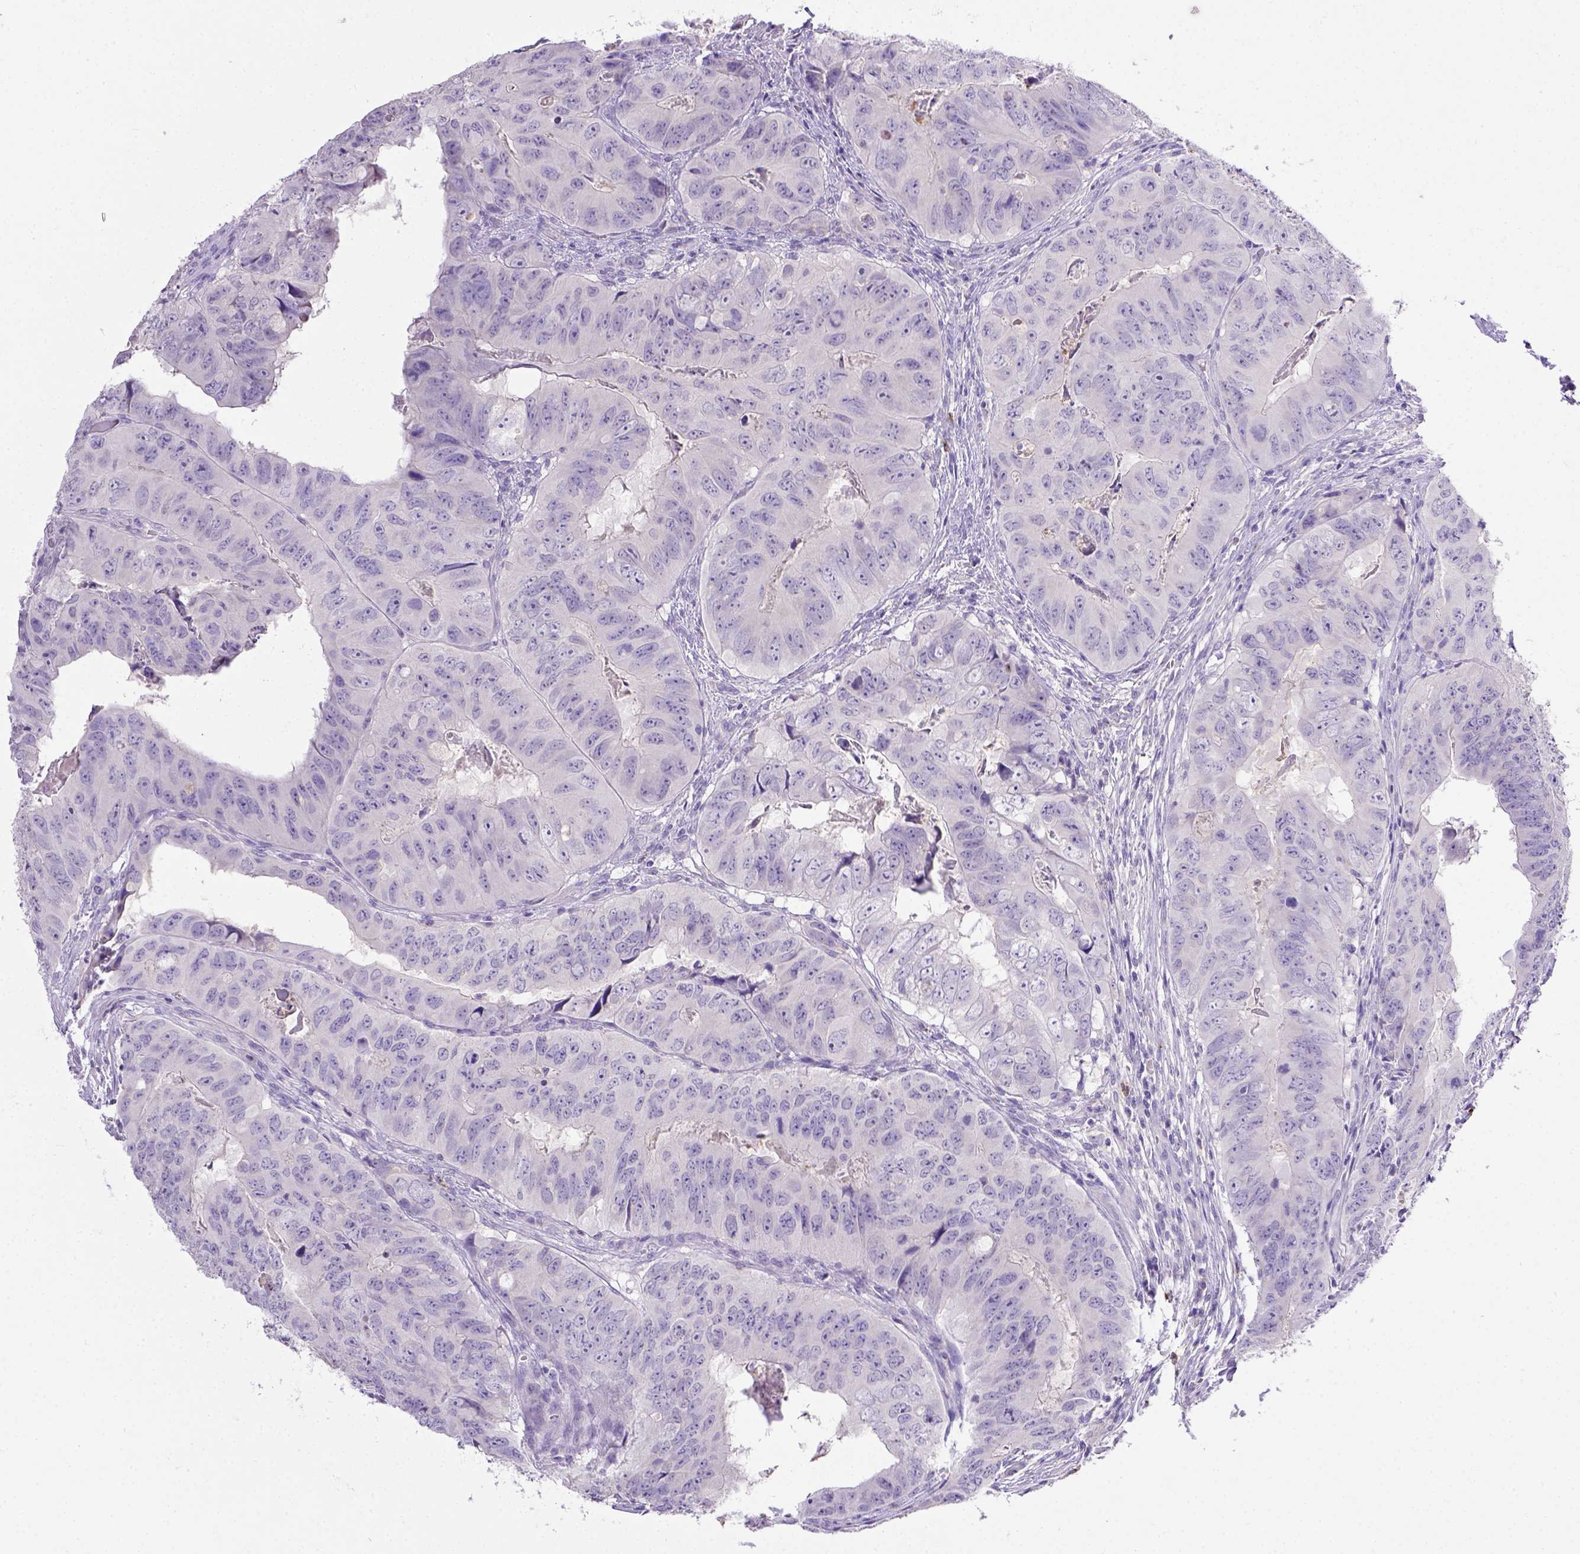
{"staining": {"intensity": "negative", "quantity": "none", "location": "none"}, "tissue": "colorectal cancer", "cell_type": "Tumor cells", "image_type": "cancer", "snomed": [{"axis": "morphology", "description": "Adenocarcinoma, NOS"}, {"axis": "topography", "description": "Colon"}], "caption": "DAB immunohistochemical staining of human adenocarcinoma (colorectal) exhibits no significant expression in tumor cells.", "gene": "B3GAT1", "patient": {"sex": "male", "age": 79}}